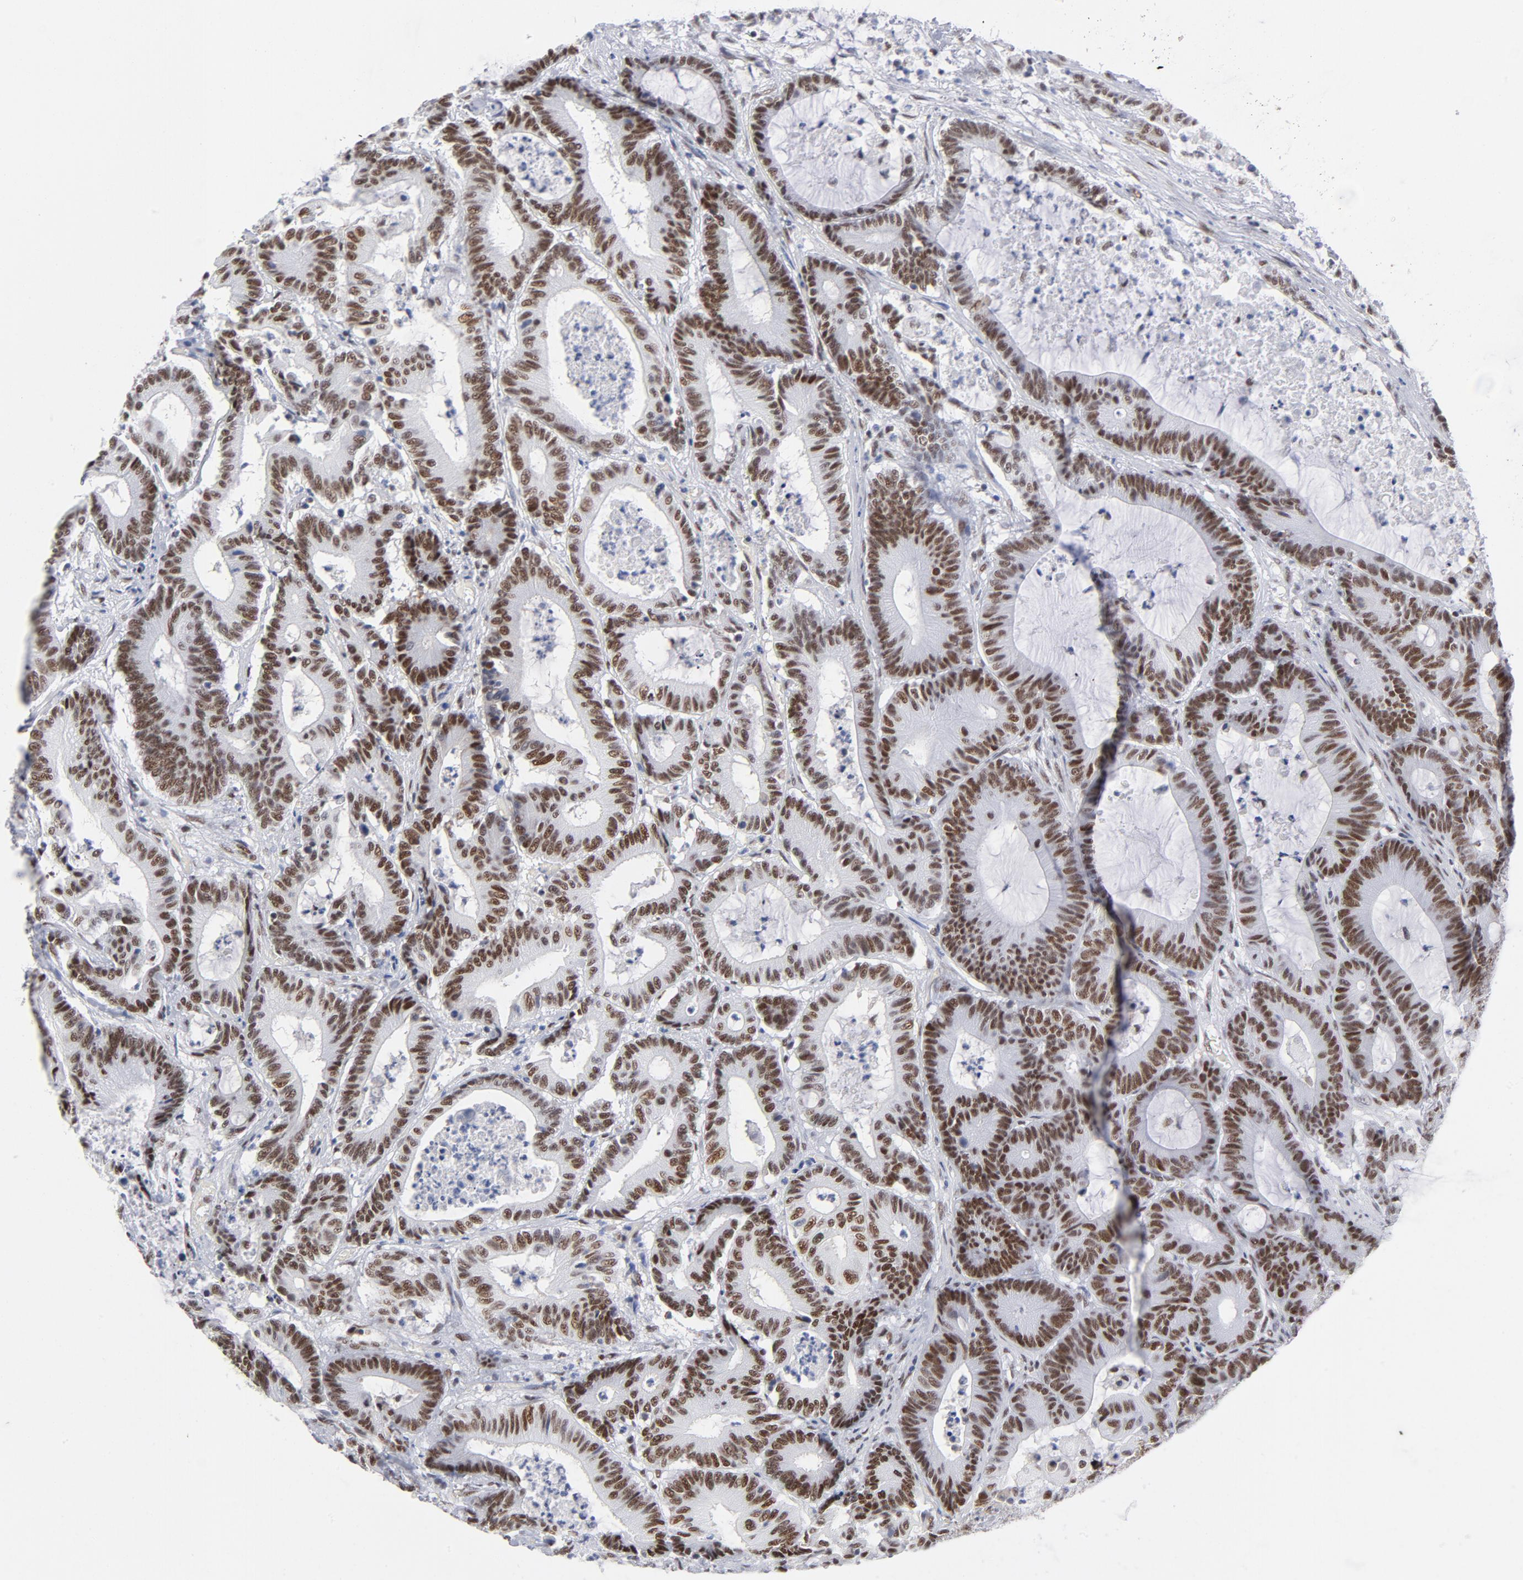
{"staining": {"intensity": "moderate", "quantity": ">75%", "location": "nuclear"}, "tissue": "colorectal cancer", "cell_type": "Tumor cells", "image_type": "cancer", "snomed": [{"axis": "morphology", "description": "Adenocarcinoma, NOS"}, {"axis": "topography", "description": "Colon"}], "caption": "Brown immunohistochemical staining in human colorectal cancer displays moderate nuclear expression in about >75% of tumor cells.", "gene": "ATF2", "patient": {"sex": "female", "age": 84}}